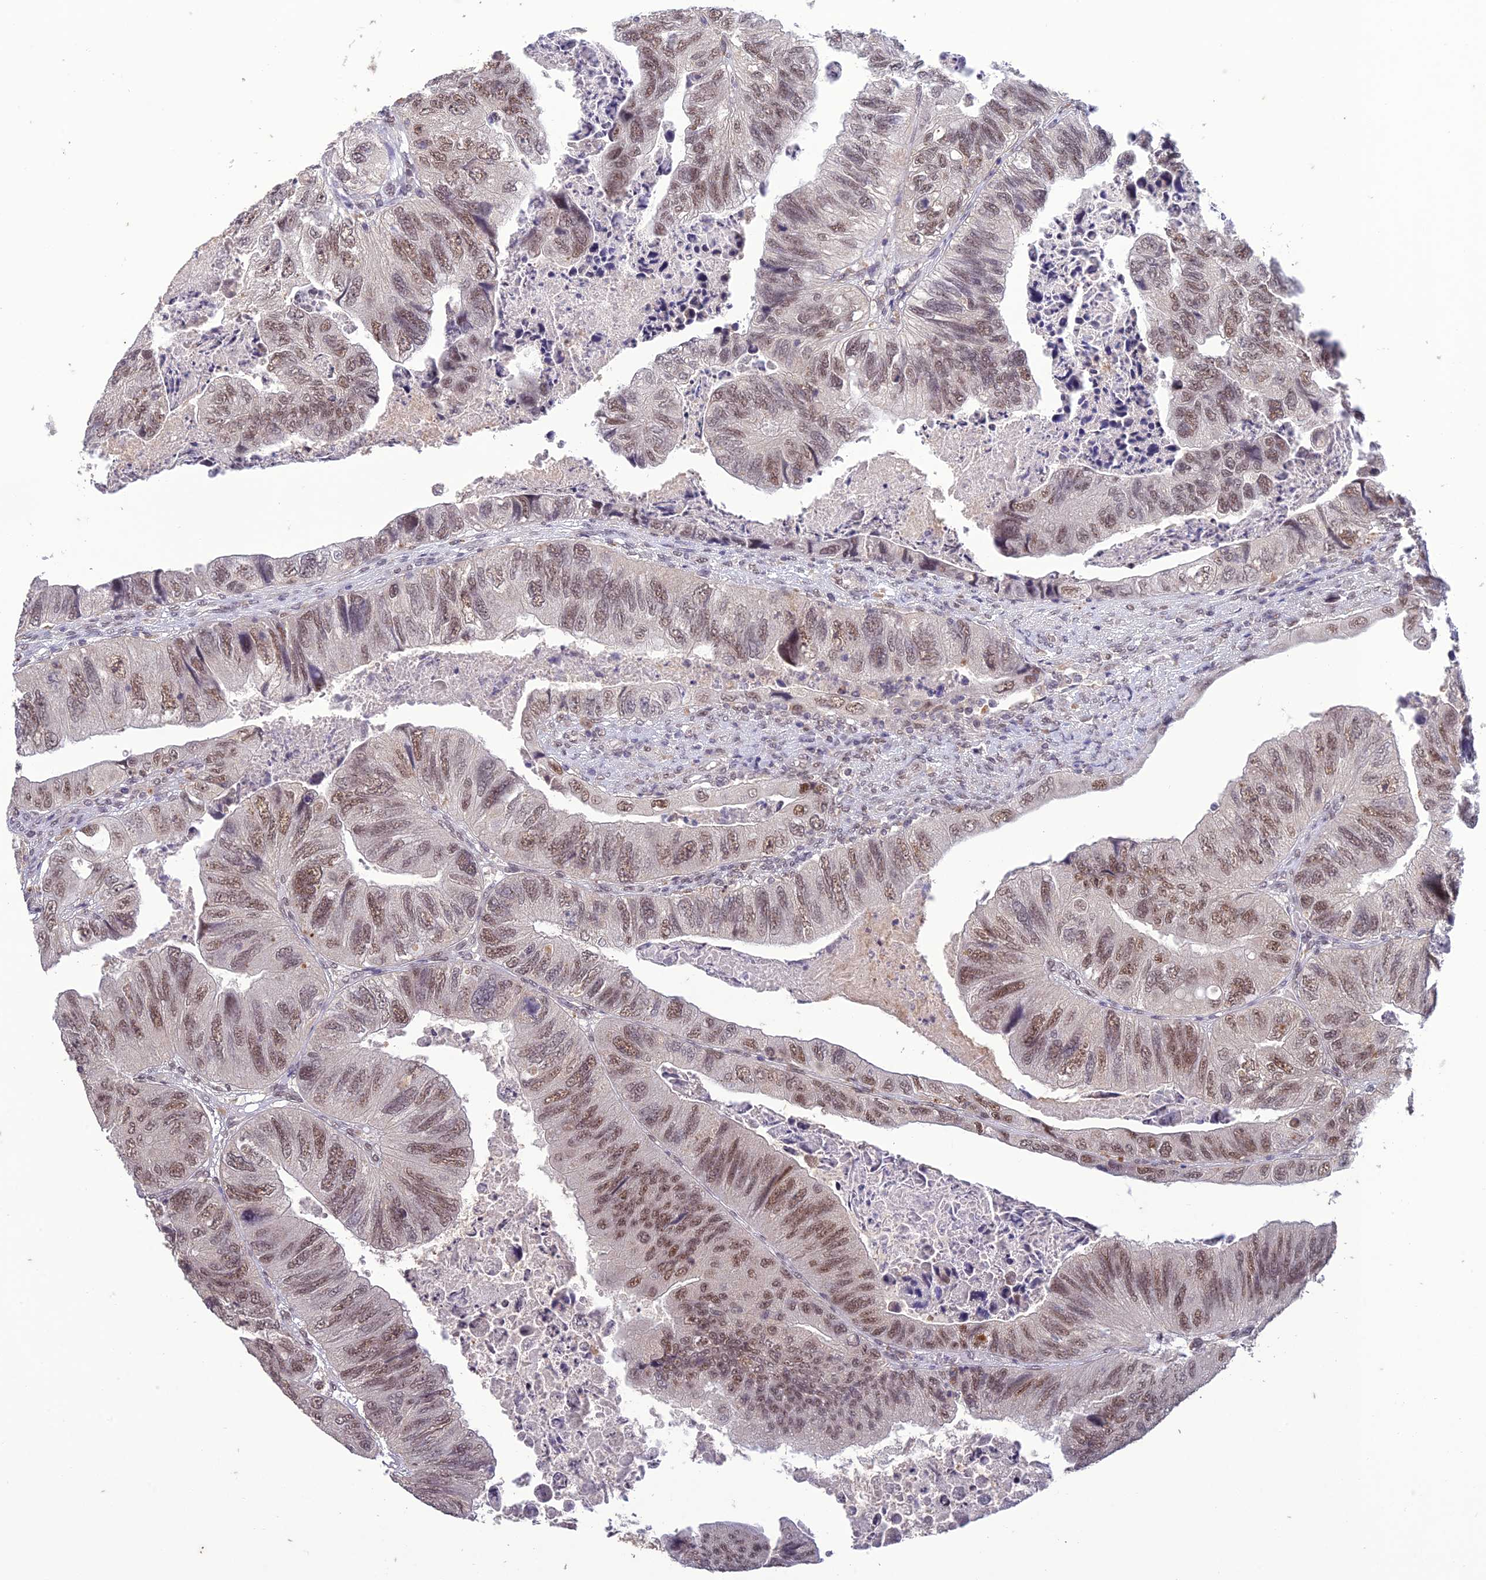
{"staining": {"intensity": "moderate", "quantity": ">75%", "location": "nuclear"}, "tissue": "colorectal cancer", "cell_type": "Tumor cells", "image_type": "cancer", "snomed": [{"axis": "morphology", "description": "Adenocarcinoma, NOS"}, {"axis": "topography", "description": "Rectum"}], "caption": "A photomicrograph showing moderate nuclear positivity in about >75% of tumor cells in adenocarcinoma (colorectal), as visualized by brown immunohistochemical staining.", "gene": "POP4", "patient": {"sex": "male", "age": 63}}